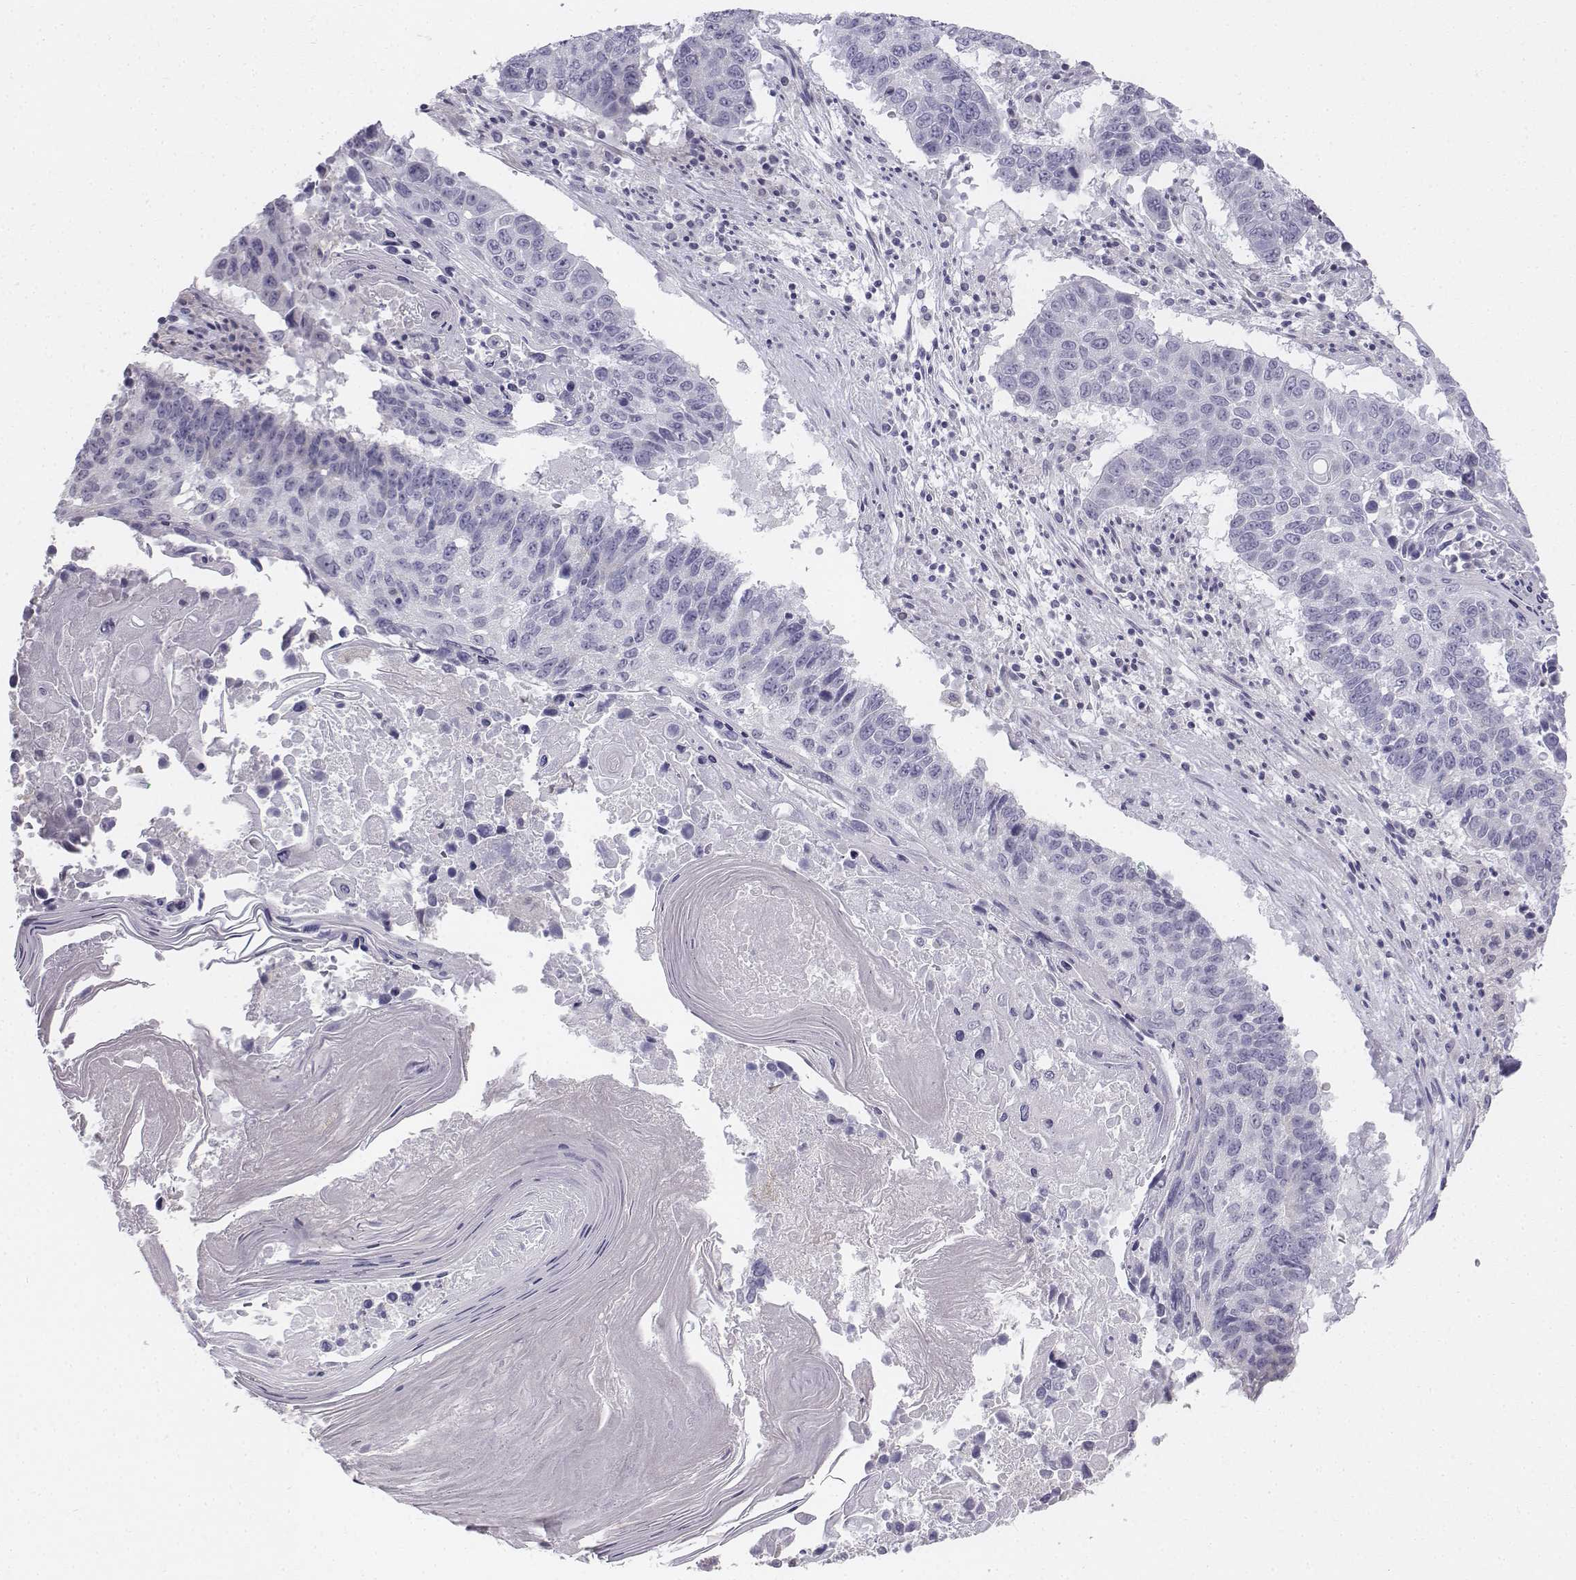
{"staining": {"intensity": "negative", "quantity": "none", "location": "none"}, "tissue": "lung cancer", "cell_type": "Tumor cells", "image_type": "cancer", "snomed": [{"axis": "morphology", "description": "Squamous cell carcinoma, NOS"}, {"axis": "topography", "description": "Lung"}], "caption": "This histopathology image is of squamous cell carcinoma (lung) stained with immunohistochemistry (IHC) to label a protein in brown with the nuclei are counter-stained blue. There is no staining in tumor cells.", "gene": "PENK", "patient": {"sex": "male", "age": 73}}